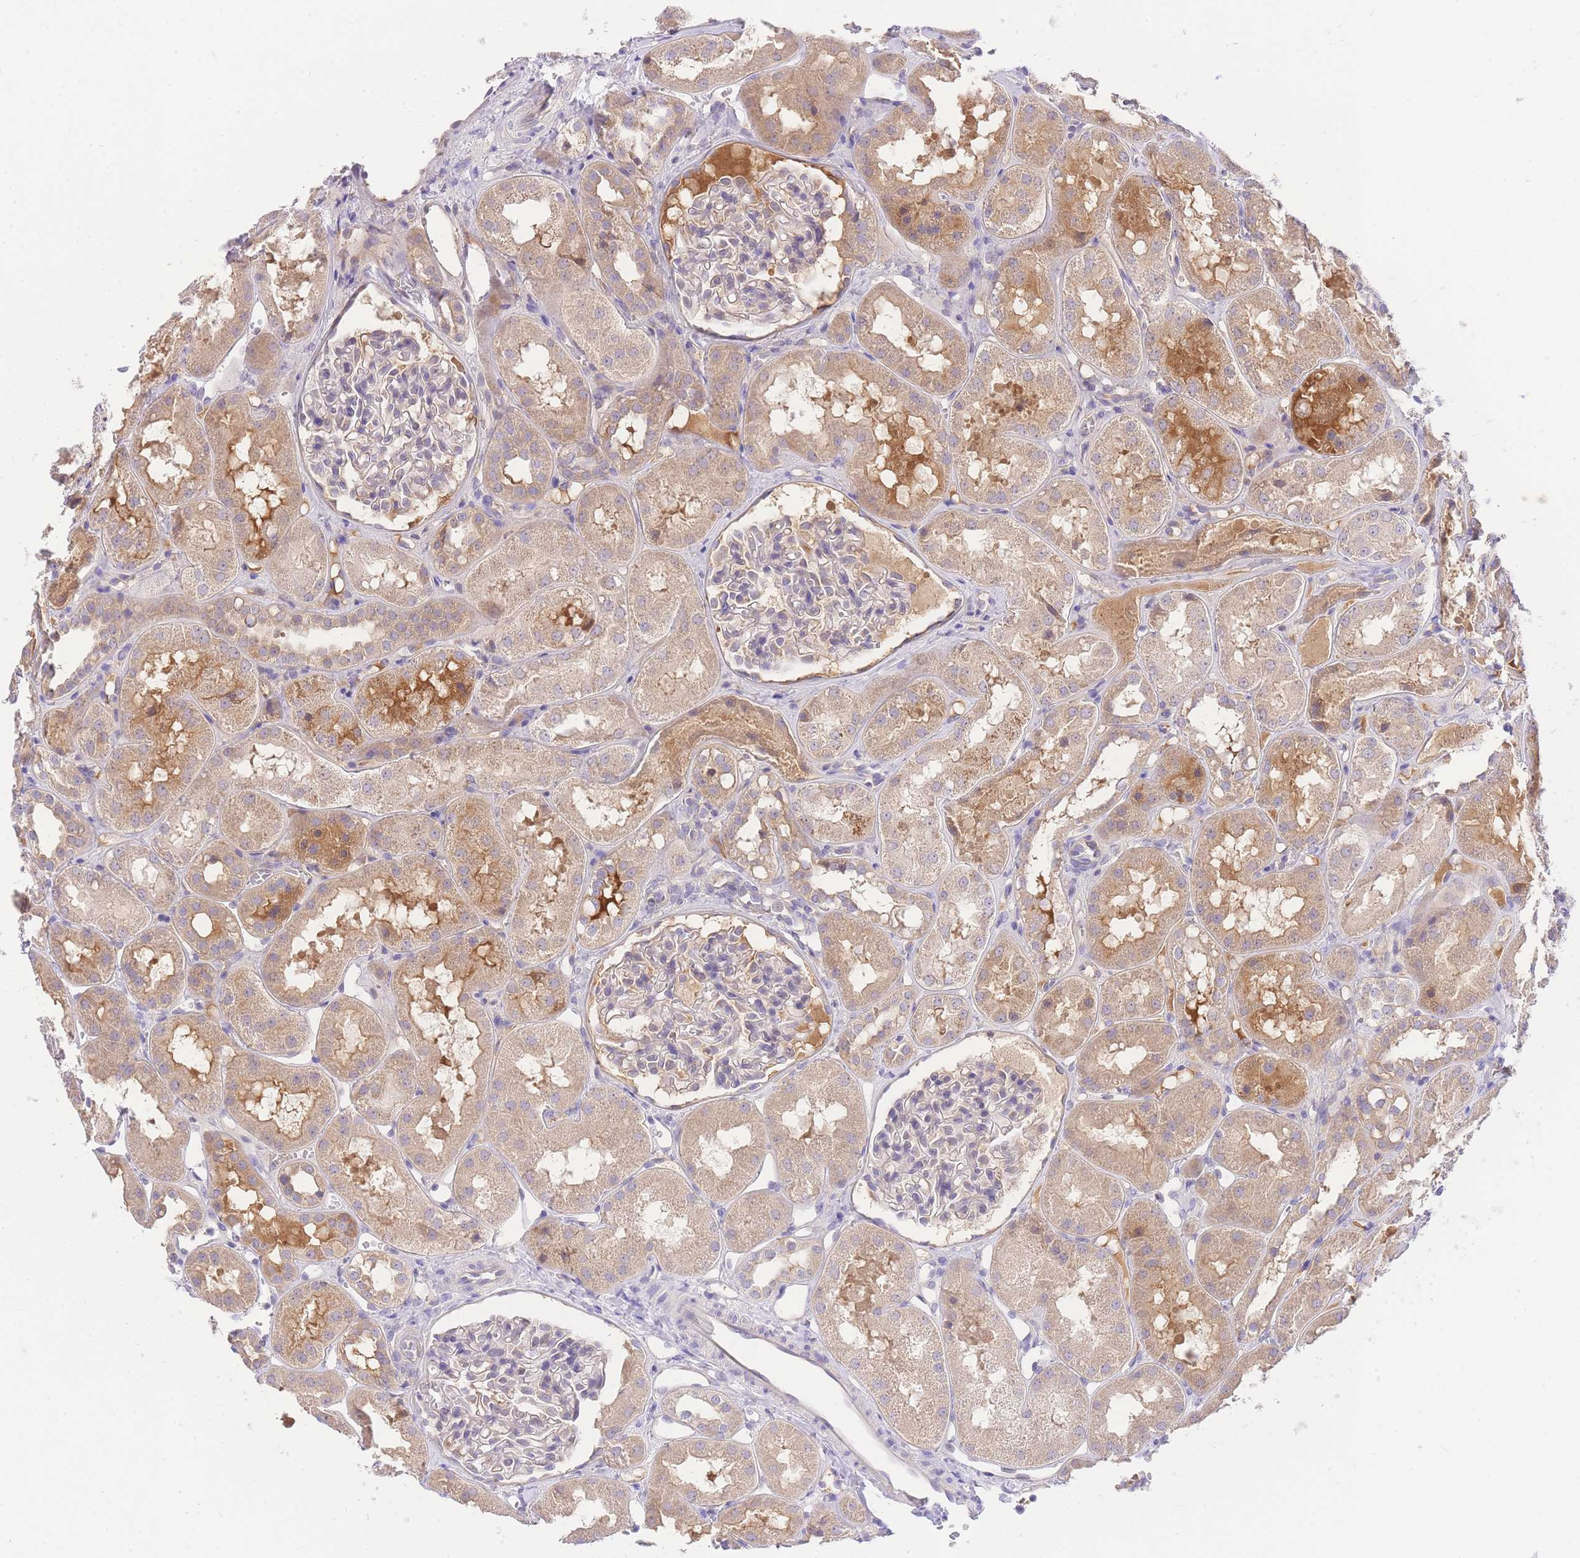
{"staining": {"intensity": "weak", "quantity": "<25%", "location": "cytoplasmic/membranous"}, "tissue": "kidney", "cell_type": "Cells in glomeruli", "image_type": "normal", "snomed": [{"axis": "morphology", "description": "Normal tissue, NOS"}, {"axis": "topography", "description": "Kidney"}], "caption": "An immunohistochemistry (IHC) micrograph of benign kidney is shown. There is no staining in cells in glomeruli of kidney. (DAB (3,3'-diaminobenzidine) IHC, high magnification).", "gene": "LIPH", "patient": {"sex": "male", "age": 16}}